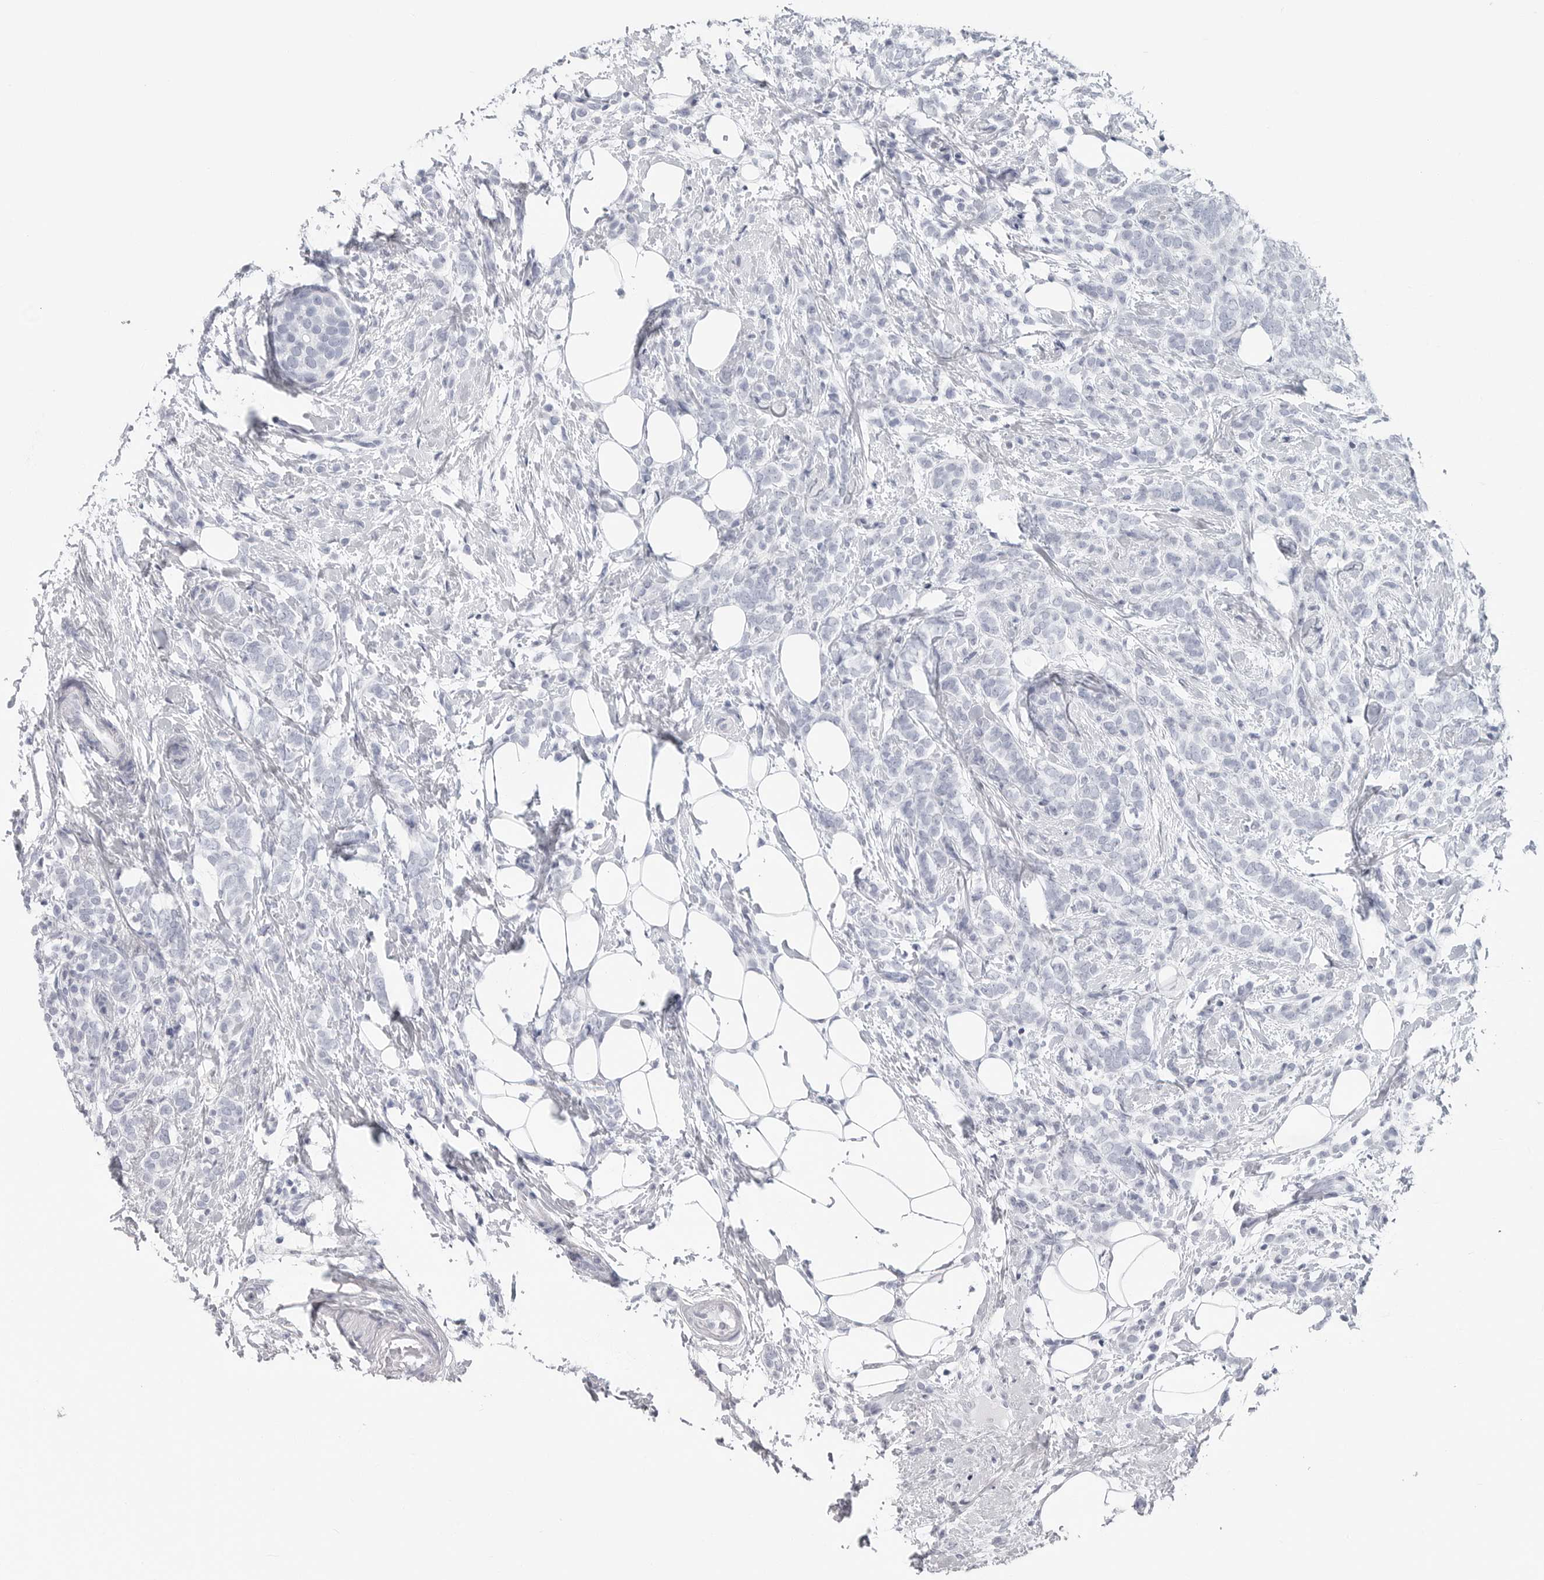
{"staining": {"intensity": "negative", "quantity": "none", "location": "none"}, "tissue": "breast cancer", "cell_type": "Tumor cells", "image_type": "cancer", "snomed": [{"axis": "morphology", "description": "Lobular carcinoma"}, {"axis": "topography", "description": "Breast"}], "caption": "This image is of lobular carcinoma (breast) stained with immunohistochemistry (IHC) to label a protein in brown with the nuclei are counter-stained blue. There is no positivity in tumor cells. The staining was performed using DAB (3,3'-diaminobenzidine) to visualize the protein expression in brown, while the nuclei were stained in blue with hematoxylin (Magnification: 20x).", "gene": "CSH1", "patient": {"sex": "female", "age": 50}}